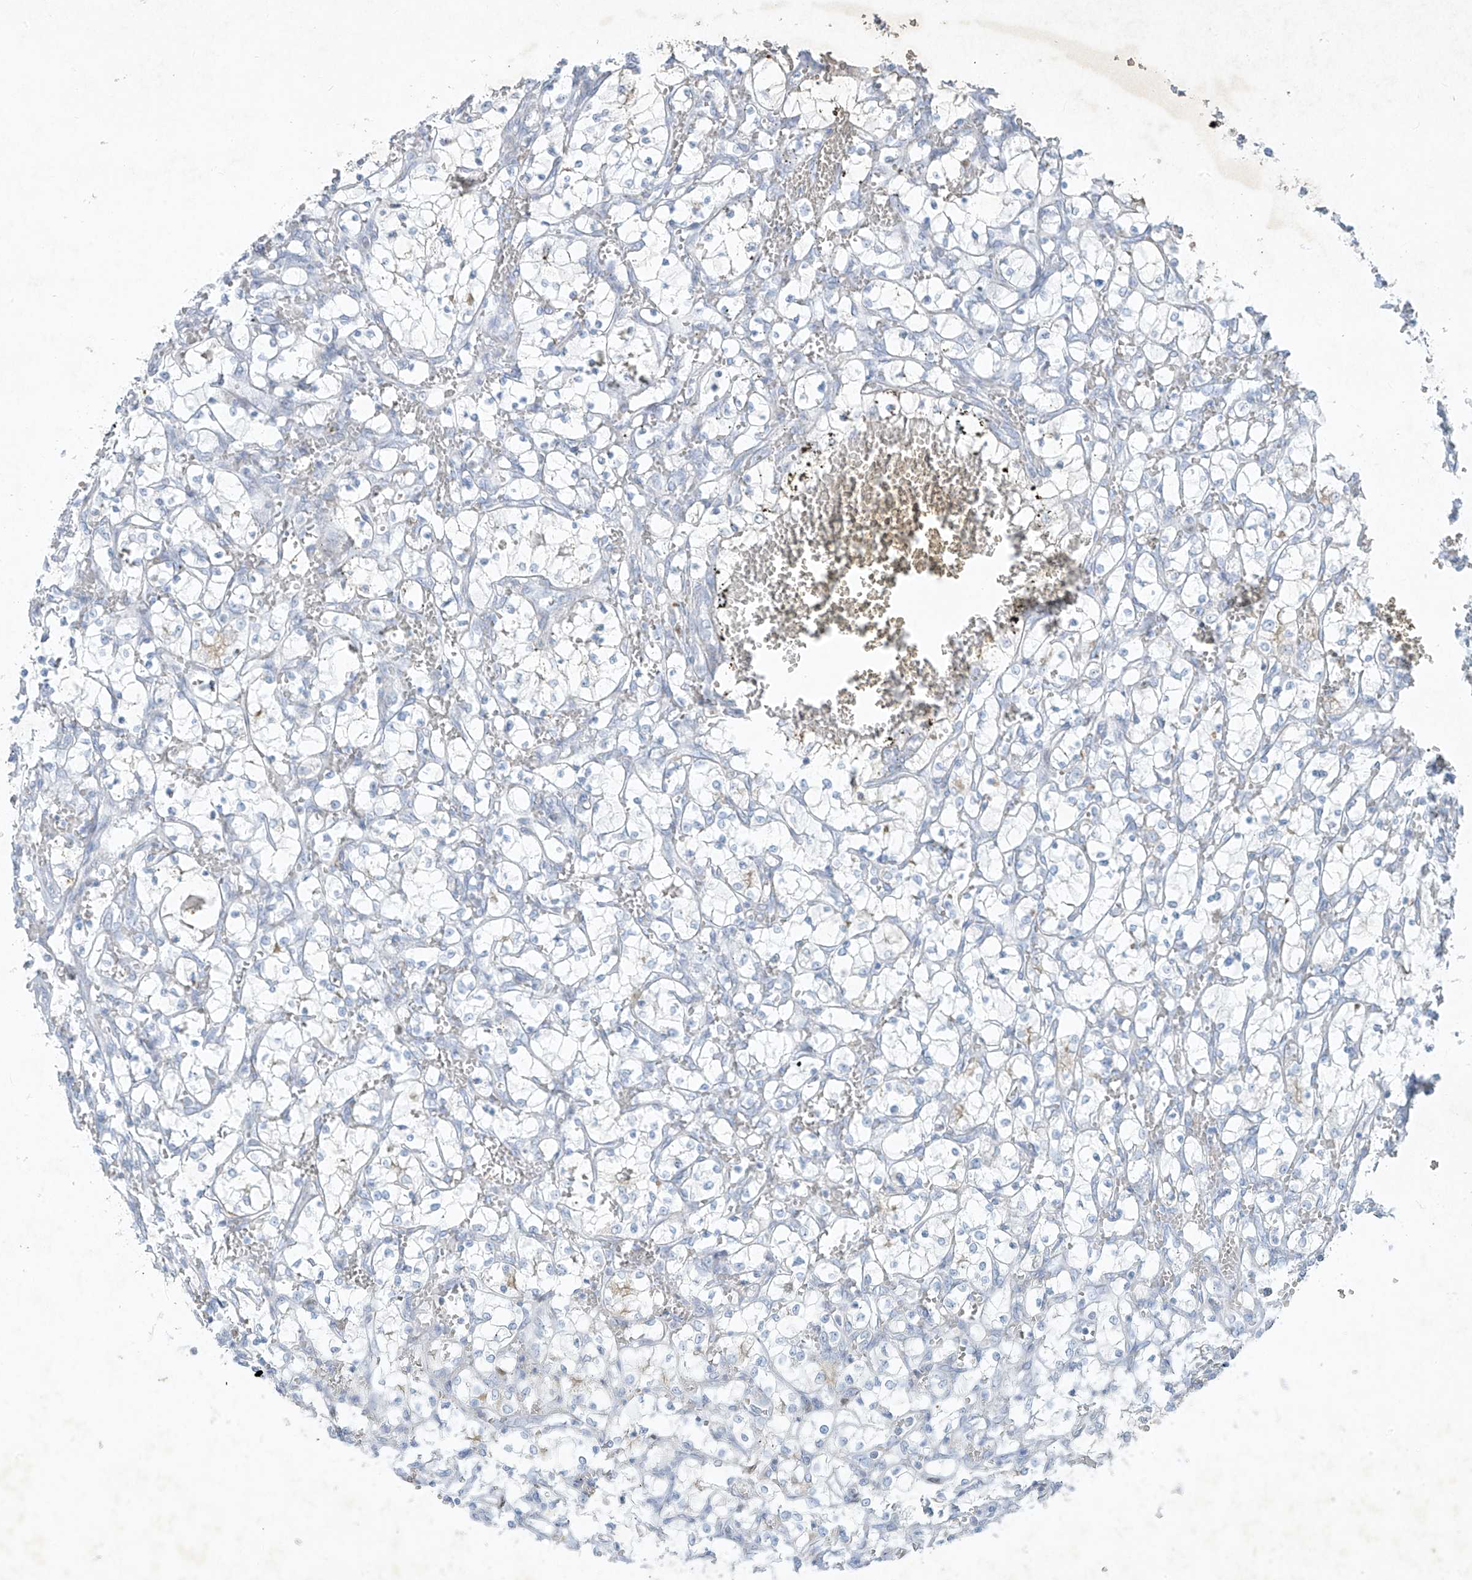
{"staining": {"intensity": "negative", "quantity": "none", "location": "none"}, "tissue": "renal cancer", "cell_type": "Tumor cells", "image_type": "cancer", "snomed": [{"axis": "morphology", "description": "Adenocarcinoma, NOS"}, {"axis": "topography", "description": "Kidney"}], "caption": "High power microscopy micrograph of an immunohistochemistry (IHC) photomicrograph of renal cancer, revealing no significant expression in tumor cells.", "gene": "TUBE1", "patient": {"sex": "female", "age": 69}}